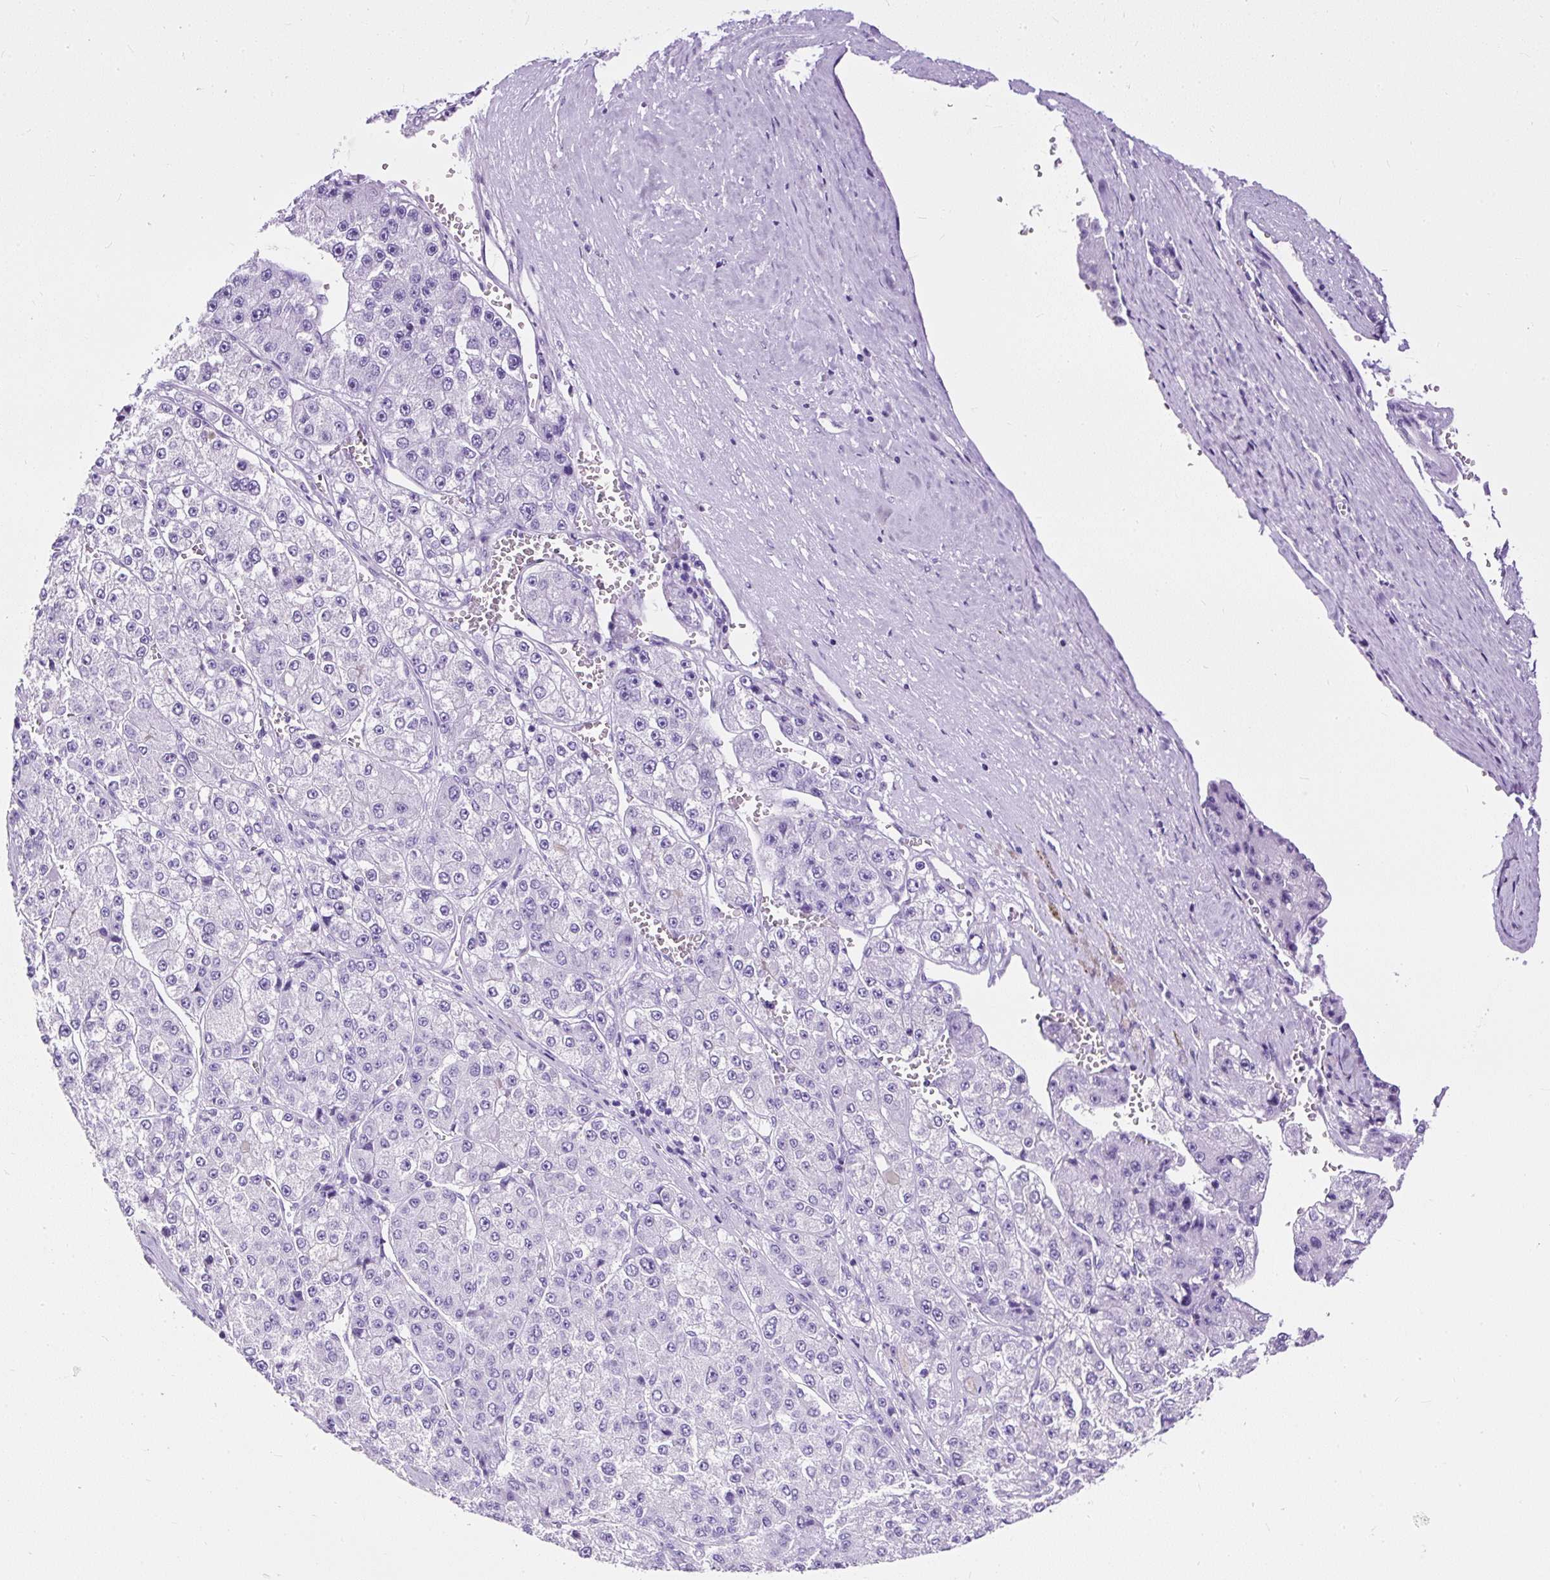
{"staining": {"intensity": "negative", "quantity": "none", "location": "none"}, "tissue": "liver cancer", "cell_type": "Tumor cells", "image_type": "cancer", "snomed": [{"axis": "morphology", "description": "Carcinoma, Hepatocellular, NOS"}, {"axis": "topography", "description": "Liver"}], "caption": "Micrograph shows no significant protein positivity in tumor cells of liver hepatocellular carcinoma.", "gene": "NTS", "patient": {"sex": "female", "age": 73}}